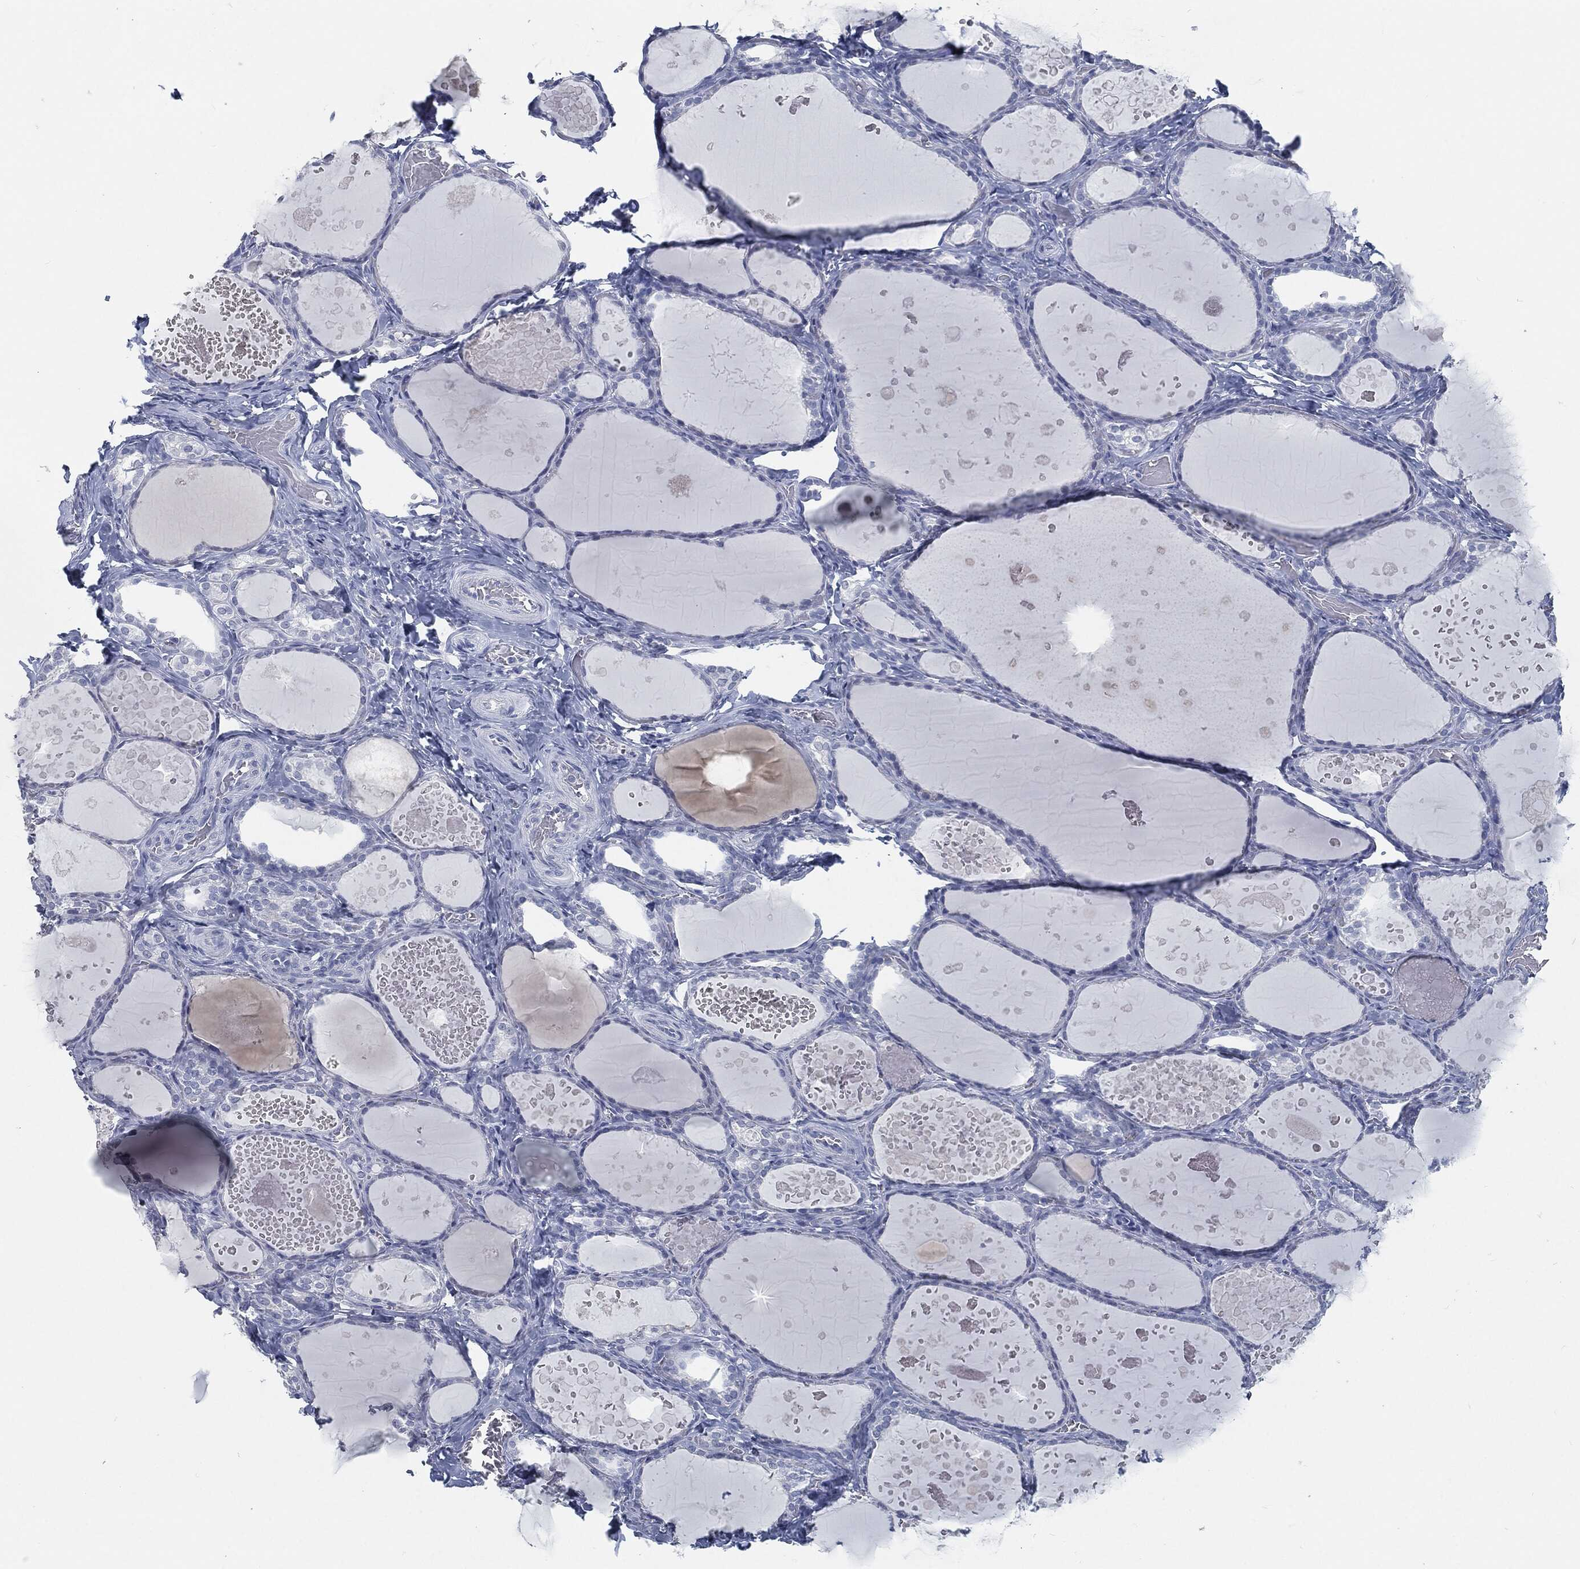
{"staining": {"intensity": "negative", "quantity": "none", "location": "none"}, "tissue": "thyroid gland", "cell_type": "Glandular cells", "image_type": "normal", "snomed": [{"axis": "morphology", "description": "Normal tissue, NOS"}, {"axis": "topography", "description": "Thyroid gland"}], "caption": "IHC micrograph of normal human thyroid gland stained for a protein (brown), which reveals no expression in glandular cells. (DAB immunohistochemistry (IHC) visualized using brightfield microscopy, high magnification).", "gene": "MST1", "patient": {"sex": "female", "age": 56}}